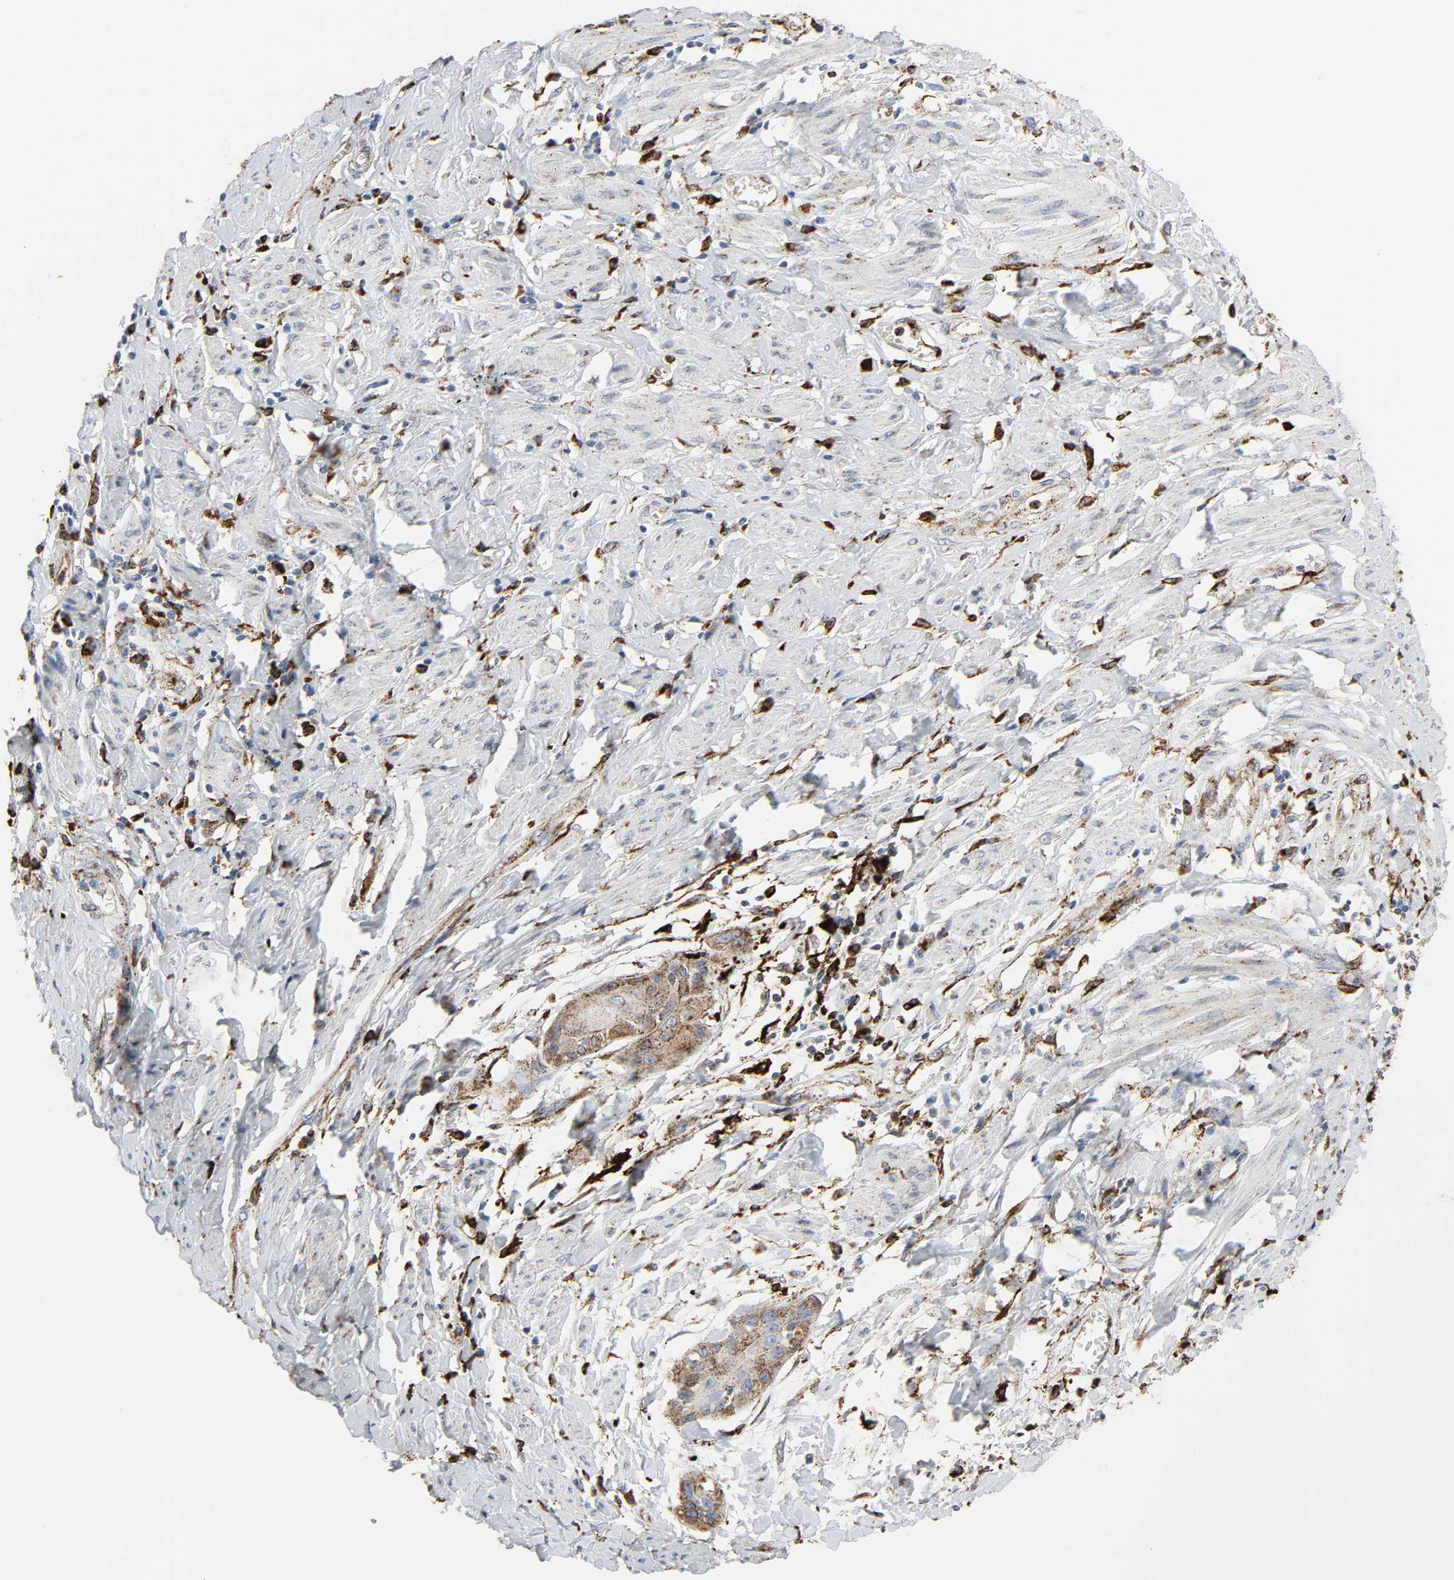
{"staining": {"intensity": "moderate", "quantity": ">75%", "location": "cytoplasmic/membranous"}, "tissue": "cervical cancer", "cell_type": "Tumor cells", "image_type": "cancer", "snomed": [{"axis": "morphology", "description": "Squamous cell carcinoma, NOS"}, {"axis": "topography", "description": "Cervix"}], "caption": "Immunohistochemical staining of human cervical cancer (squamous cell carcinoma) displays moderate cytoplasmic/membranous protein positivity in approximately >75% of tumor cells.", "gene": "PSAP", "patient": {"sex": "female", "age": 57}}